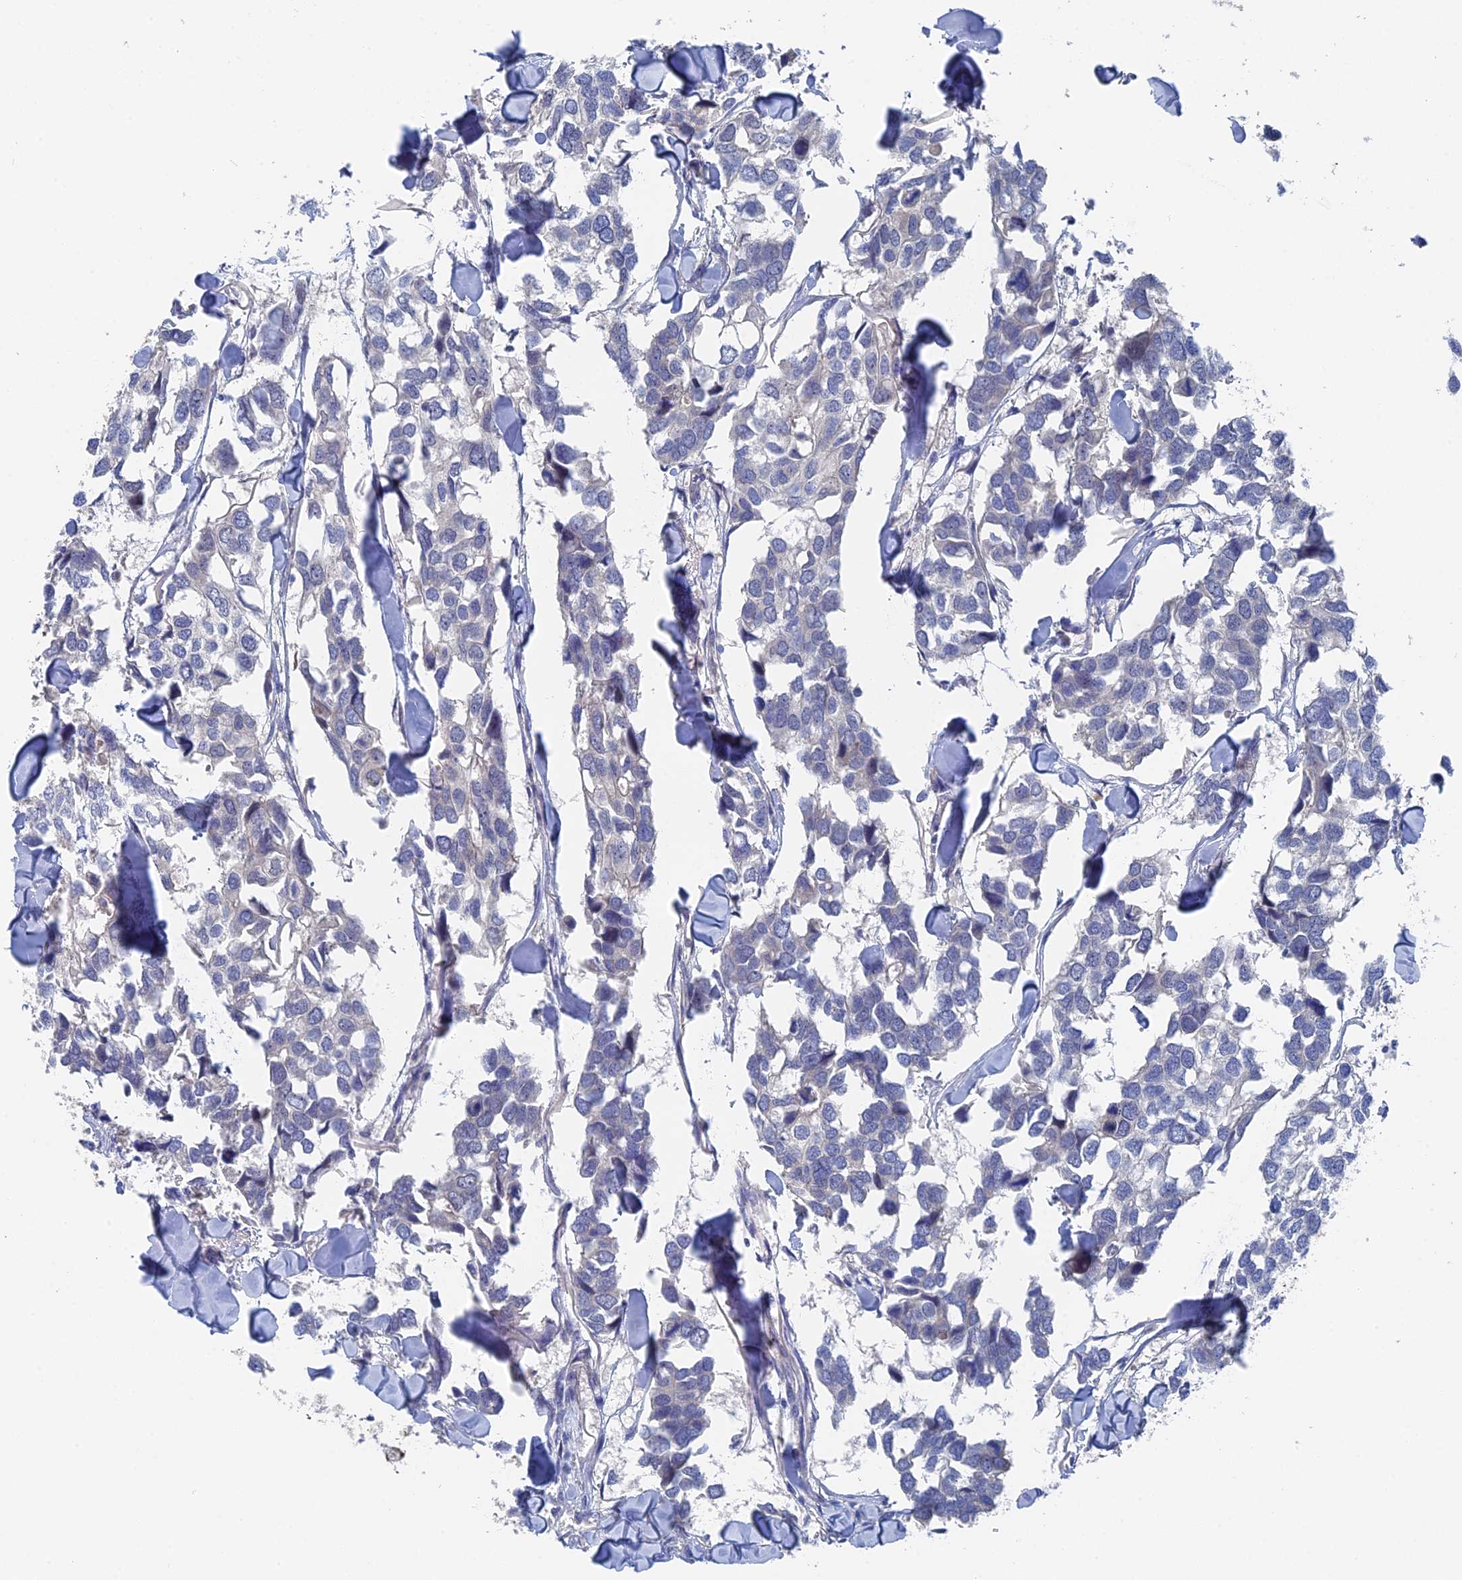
{"staining": {"intensity": "negative", "quantity": "none", "location": "none"}, "tissue": "breast cancer", "cell_type": "Tumor cells", "image_type": "cancer", "snomed": [{"axis": "morphology", "description": "Duct carcinoma"}, {"axis": "topography", "description": "Breast"}], "caption": "DAB immunohistochemical staining of human breast intraductal carcinoma displays no significant positivity in tumor cells.", "gene": "MTHFSD", "patient": {"sex": "female", "age": 83}}